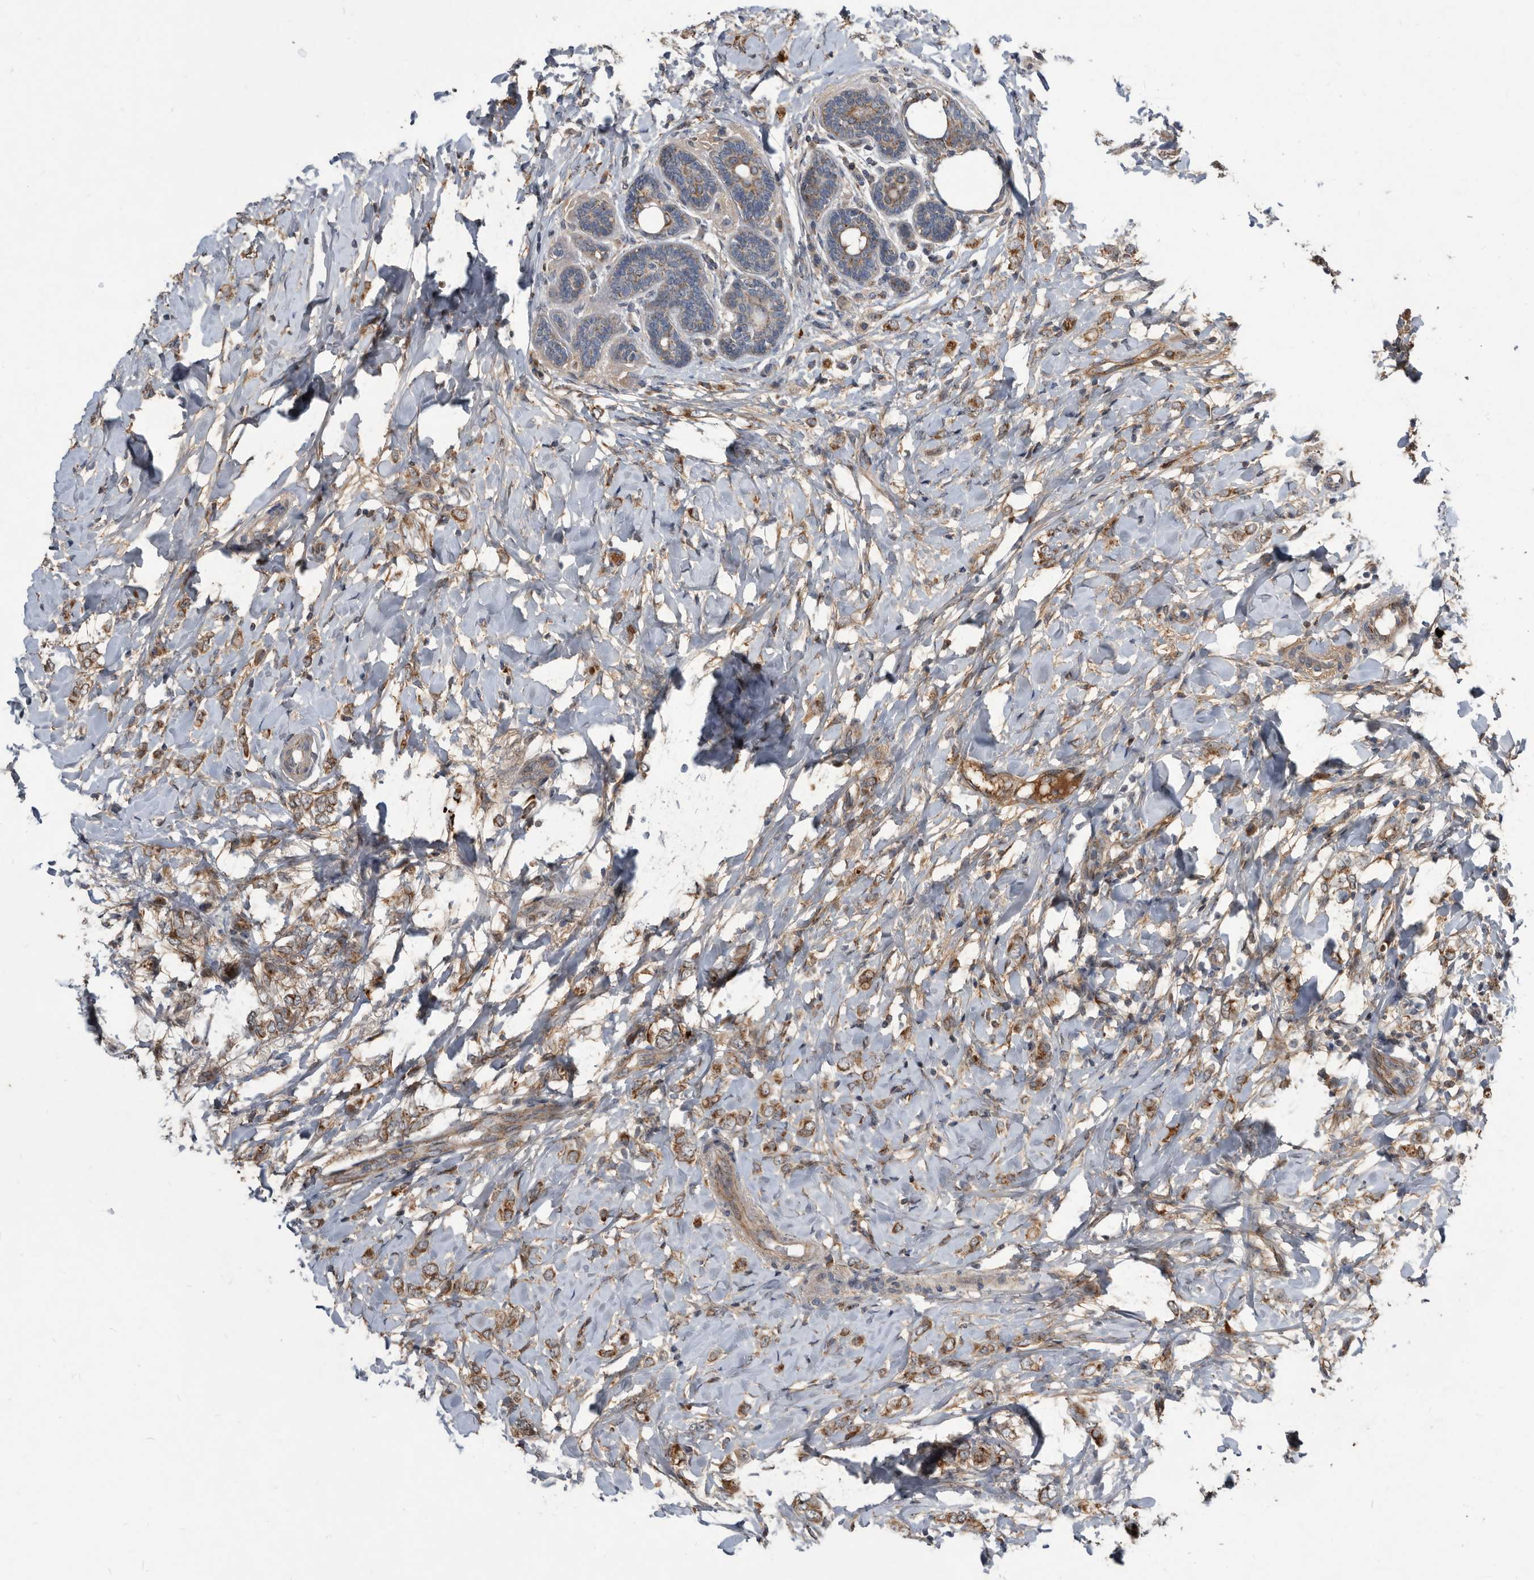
{"staining": {"intensity": "moderate", "quantity": ">75%", "location": "cytoplasmic/membranous"}, "tissue": "breast cancer", "cell_type": "Tumor cells", "image_type": "cancer", "snomed": [{"axis": "morphology", "description": "Normal tissue, NOS"}, {"axis": "morphology", "description": "Lobular carcinoma"}, {"axis": "topography", "description": "Breast"}], "caption": "A high-resolution photomicrograph shows immunohistochemistry staining of lobular carcinoma (breast), which reveals moderate cytoplasmic/membranous positivity in approximately >75% of tumor cells.", "gene": "PI15", "patient": {"sex": "female", "age": 47}}